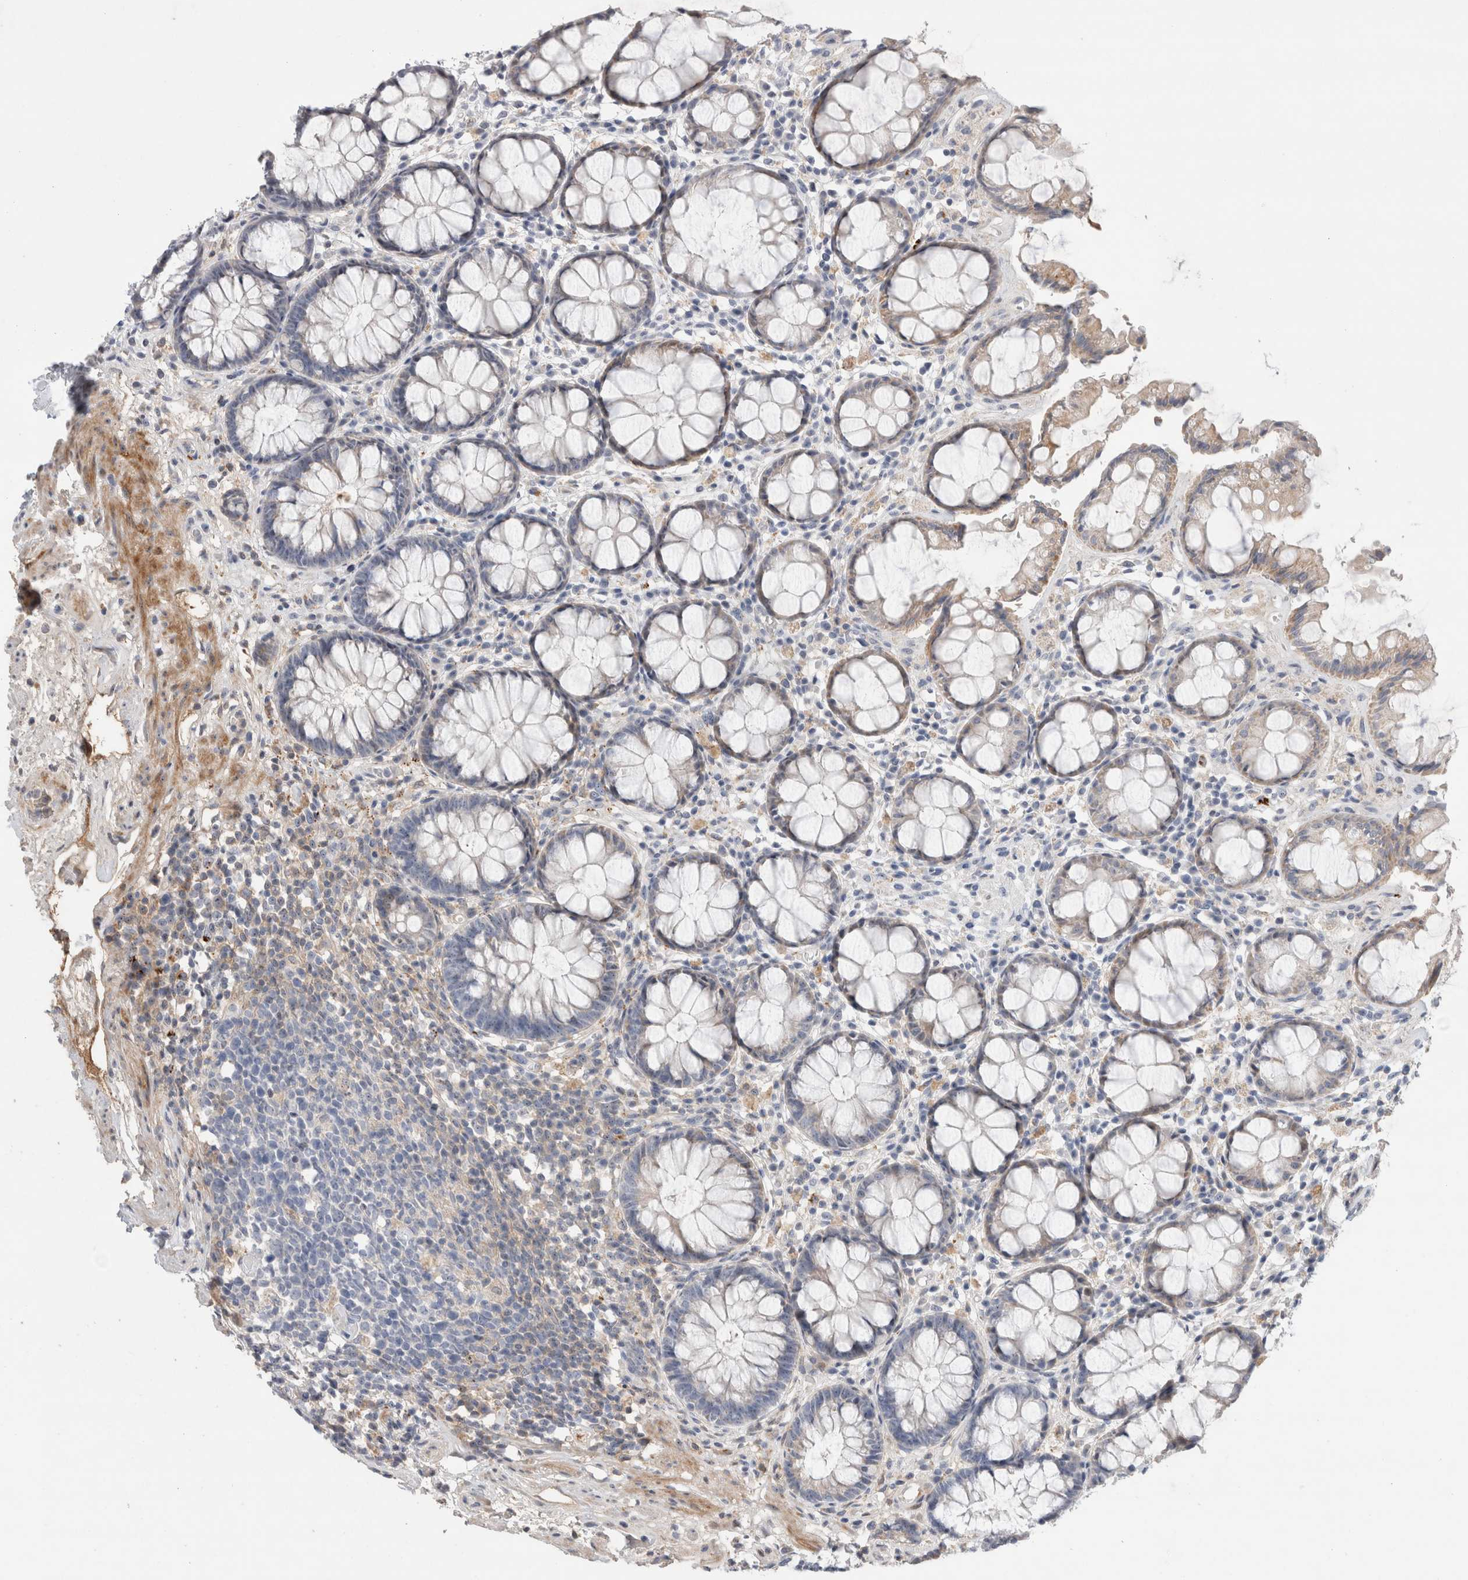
{"staining": {"intensity": "weak", "quantity": "<25%", "location": "cytoplasmic/membranous"}, "tissue": "rectum", "cell_type": "Glandular cells", "image_type": "normal", "snomed": [{"axis": "morphology", "description": "Normal tissue, NOS"}, {"axis": "topography", "description": "Rectum"}], "caption": "Rectum stained for a protein using immunohistochemistry (IHC) exhibits no staining glandular cells.", "gene": "ECHDC2", "patient": {"sex": "male", "age": 64}}